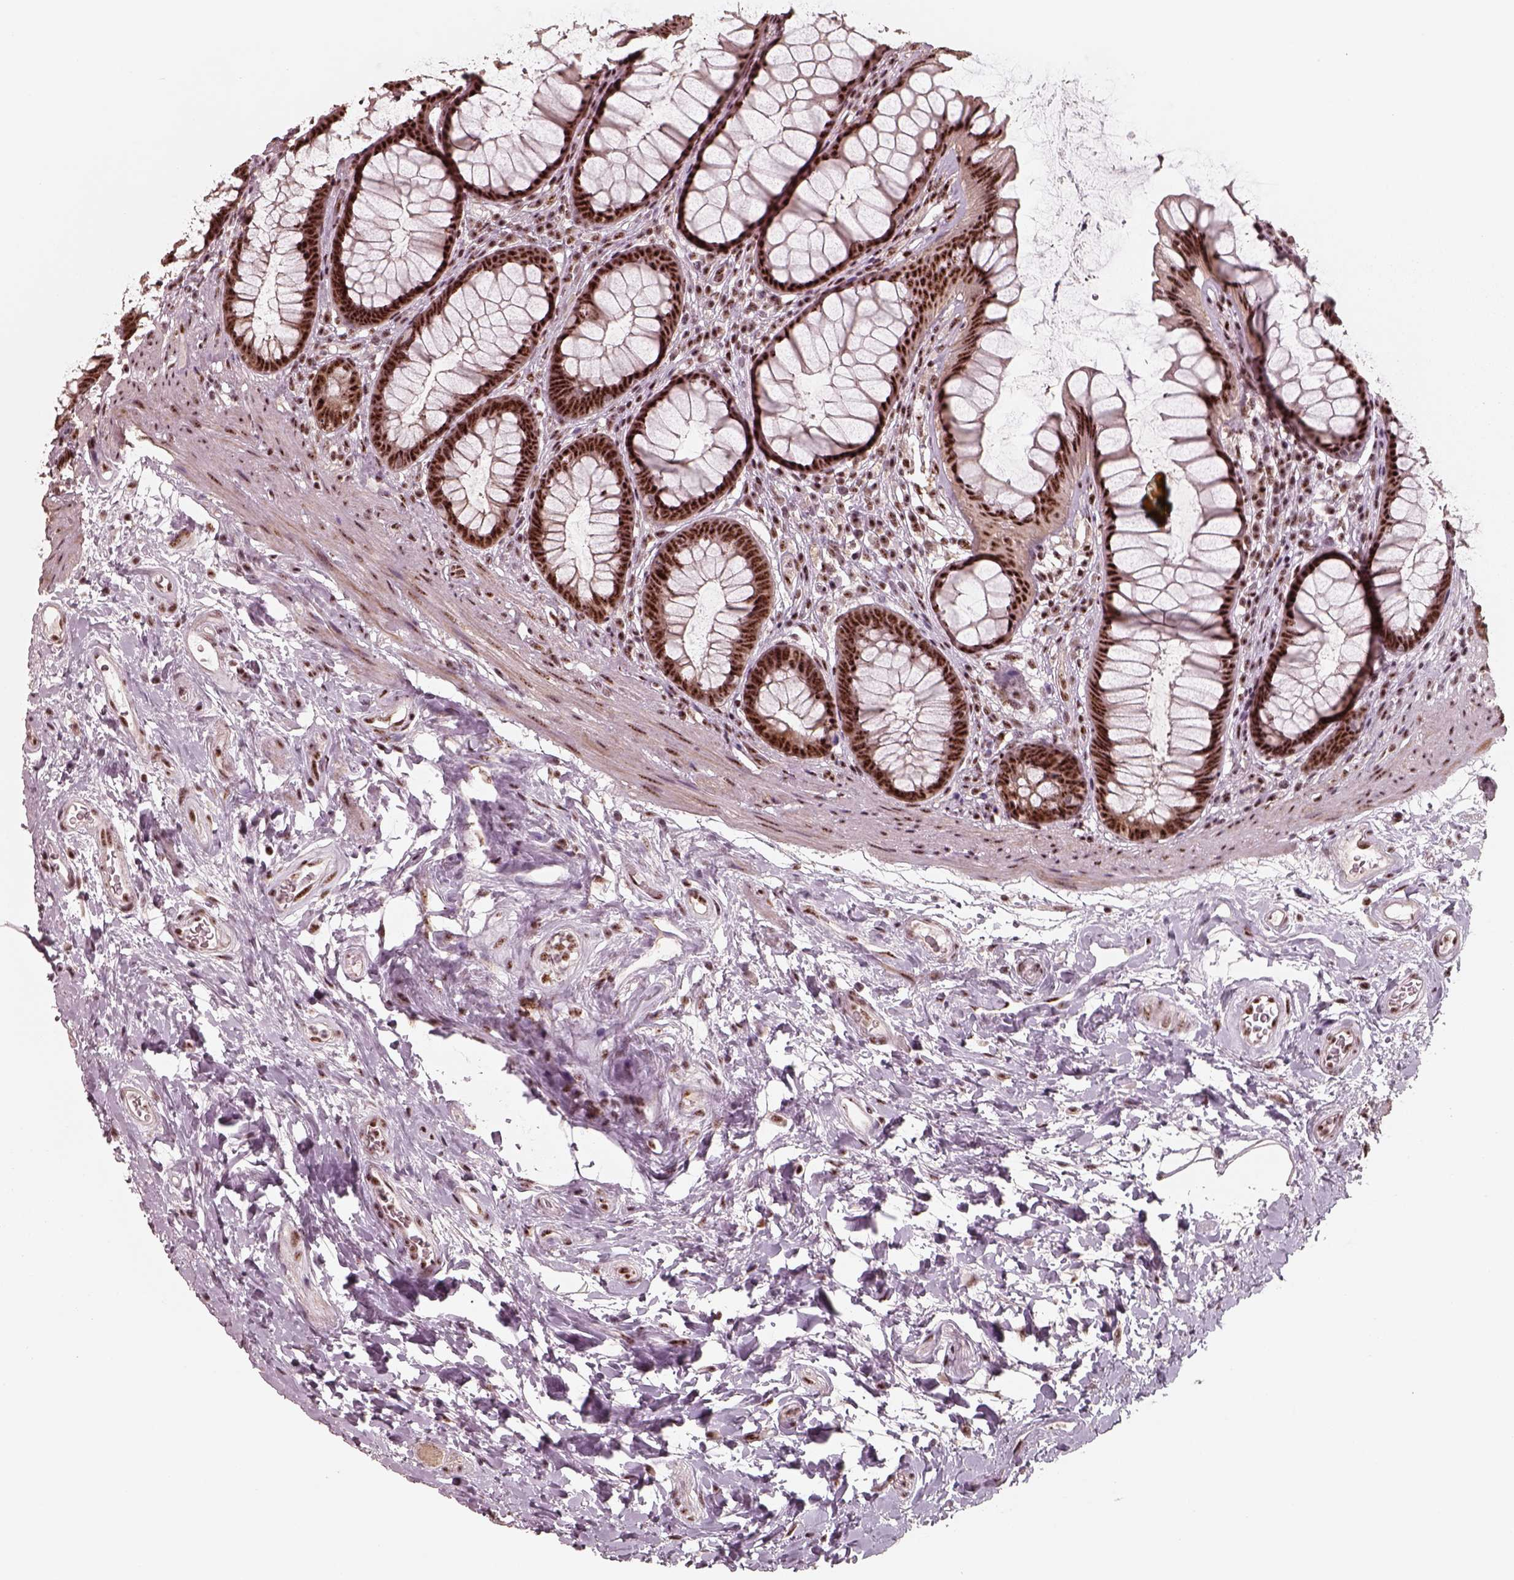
{"staining": {"intensity": "strong", "quantity": ">75%", "location": "nuclear"}, "tissue": "rectum", "cell_type": "Glandular cells", "image_type": "normal", "snomed": [{"axis": "morphology", "description": "Normal tissue, NOS"}, {"axis": "topography", "description": "Rectum"}], "caption": "This is an image of immunohistochemistry (IHC) staining of unremarkable rectum, which shows strong expression in the nuclear of glandular cells.", "gene": "ATXN7L3", "patient": {"sex": "male", "age": 72}}